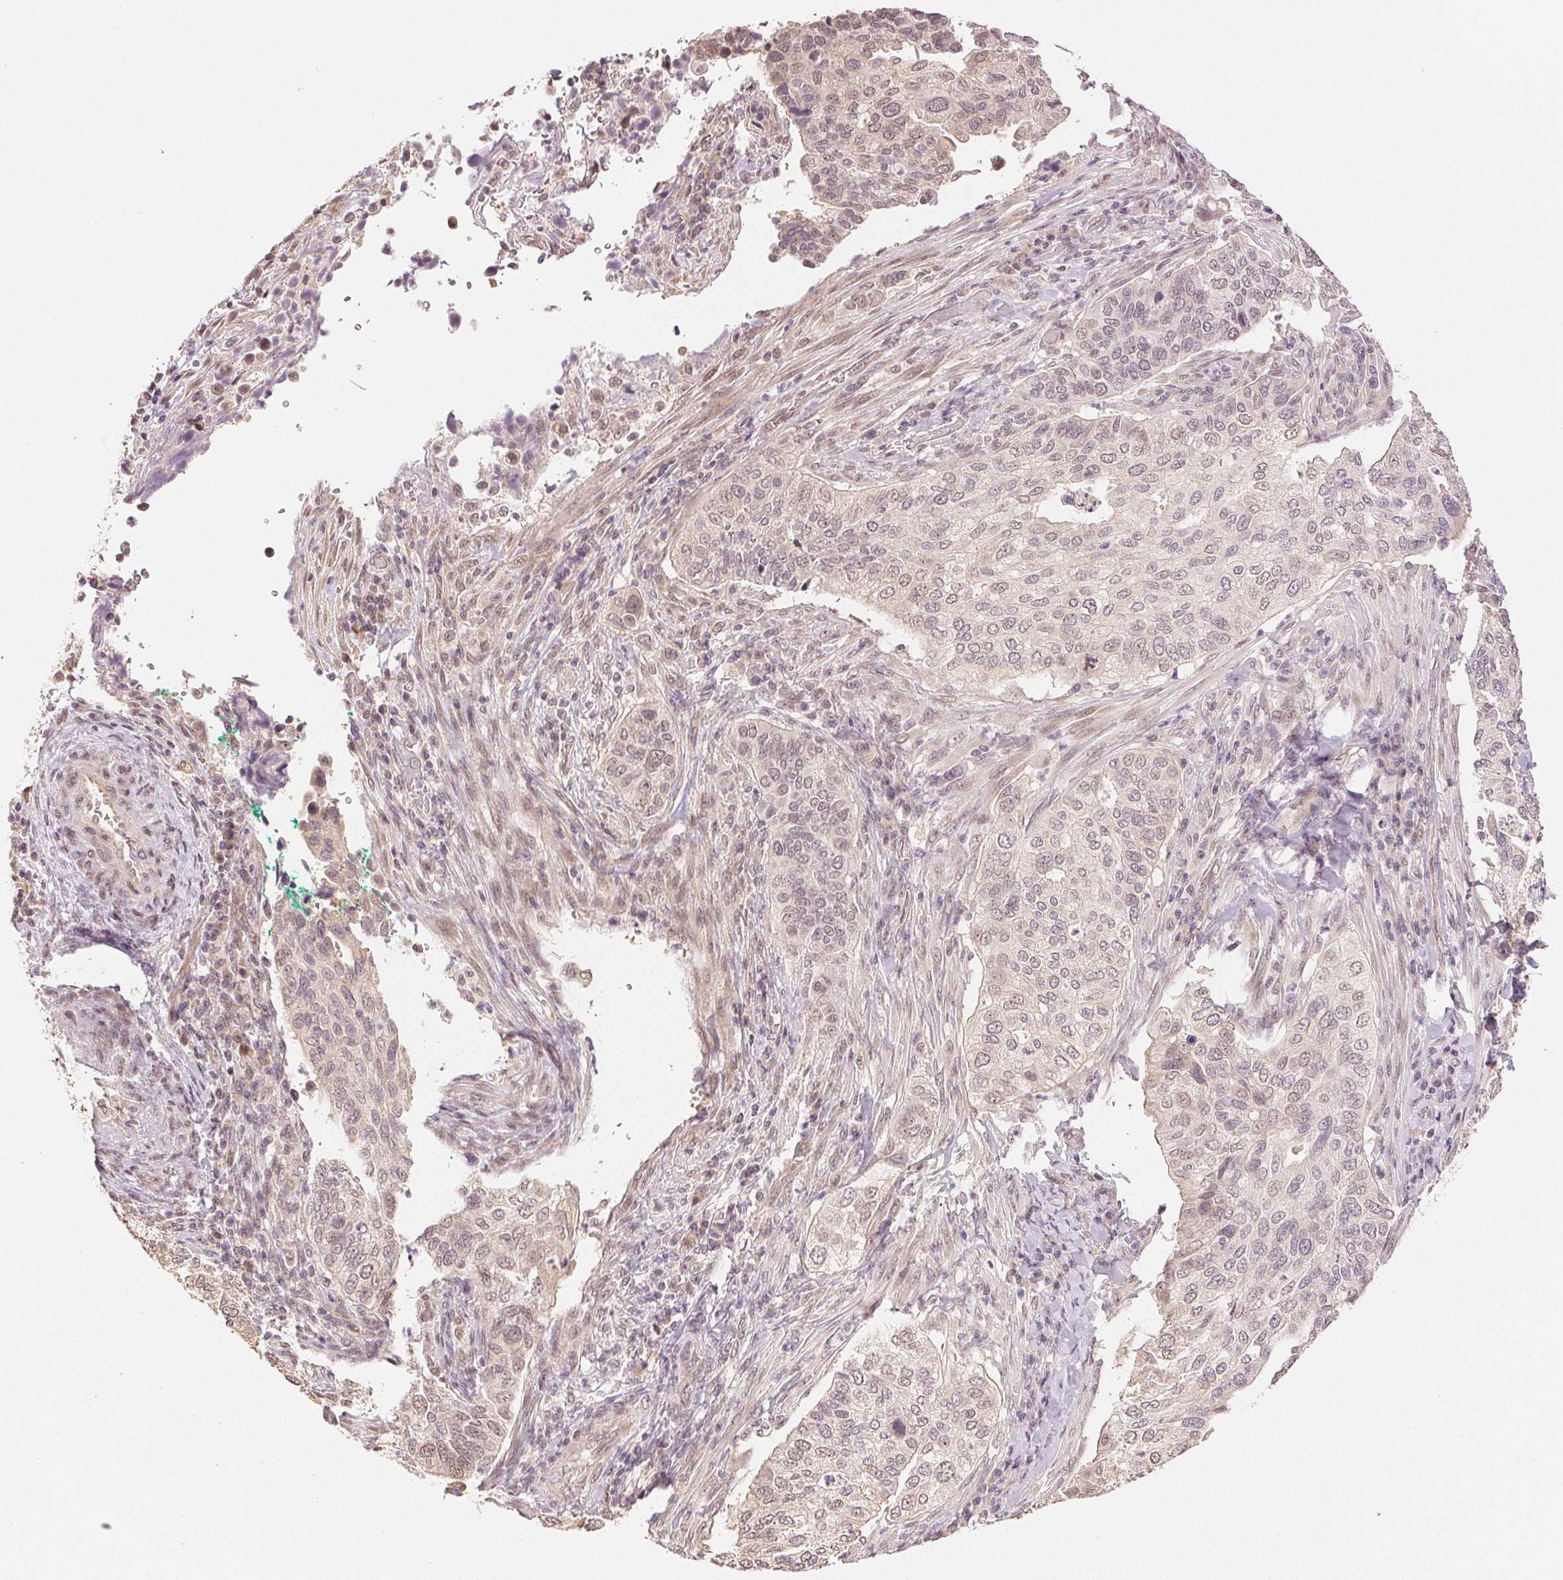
{"staining": {"intensity": "weak", "quantity": "<25%", "location": "nuclear"}, "tissue": "cervical cancer", "cell_type": "Tumor cells", "image_type": "cancer", "snomed": [{"axis": "morphology", "description": "Squamous cell carcinoma, NOS"}, {"axis": "topography", "description": "Cervix"}], "caption": "This is an immunohistochemistry (IHC) micrograph of human cervical cancer (squamous cell carcinoma). There is no staining in tumor cells.", "gene": "PLCB1", "patient": {"sex": "female", "age": 38}}